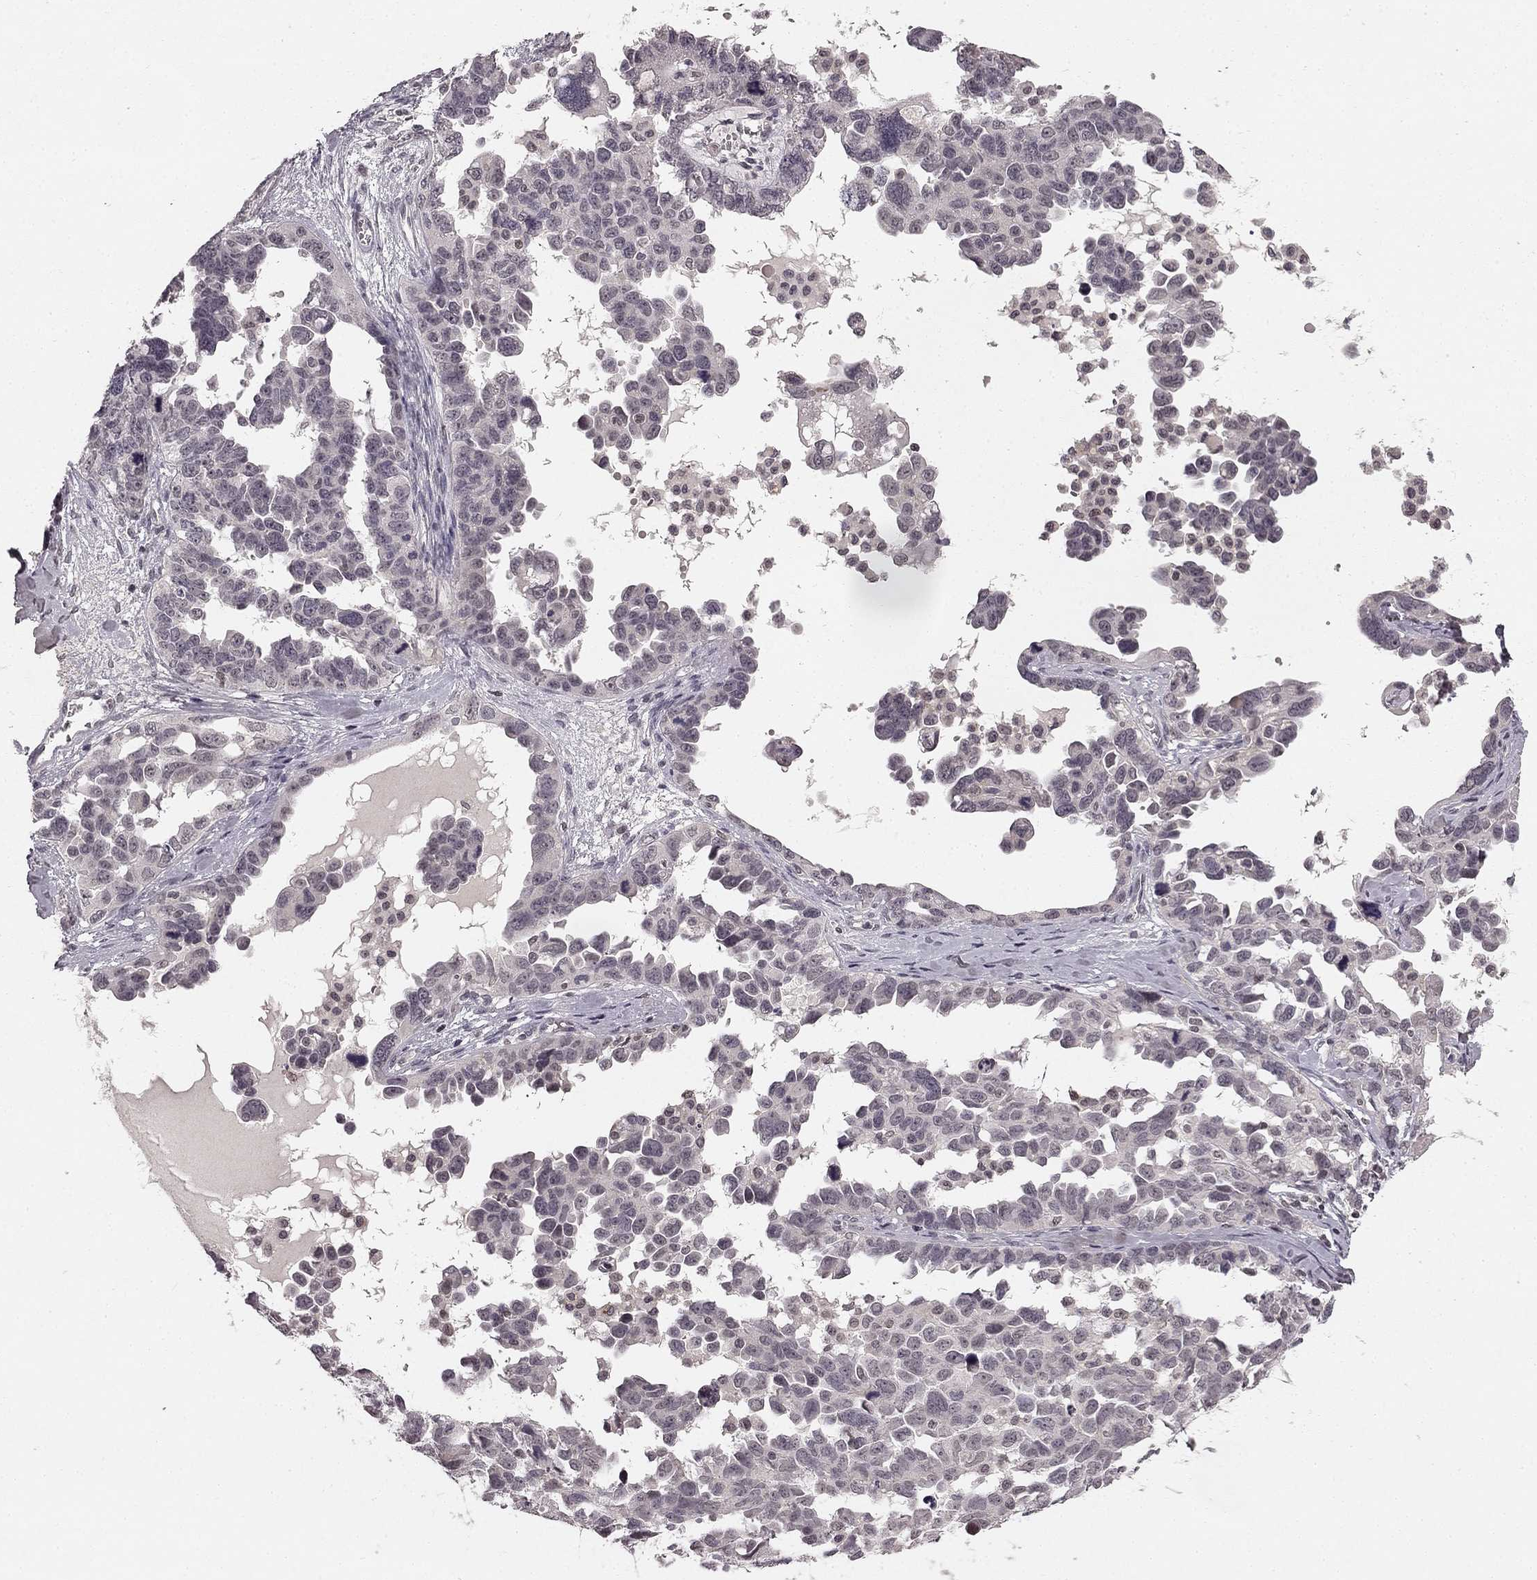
{"staining": {"intensity": "negative", "quantity": "none", "location": "none"}, "tissue": "ovarian cancer", "cell_type": "Tumor cells", "image_type": "cancer", "snomed": [{"axis": "morphology", "description": "Cystadenocarcinoma, serous, NOS"}, {"axis": "topography", "description": "Ovary"}], "caption": "Immunohistochemistry histopathology image of neoplastic tissue: ovarian serous cystadenocarcinoma stained with DAB displays no significant protein positivity in tumor cells. (DAB immunohistochemistry (IHC) visualized using brightfield microscopy, high magnification).", "gene": "HCN4", "patient": {"sex": "female", "age": 69}}